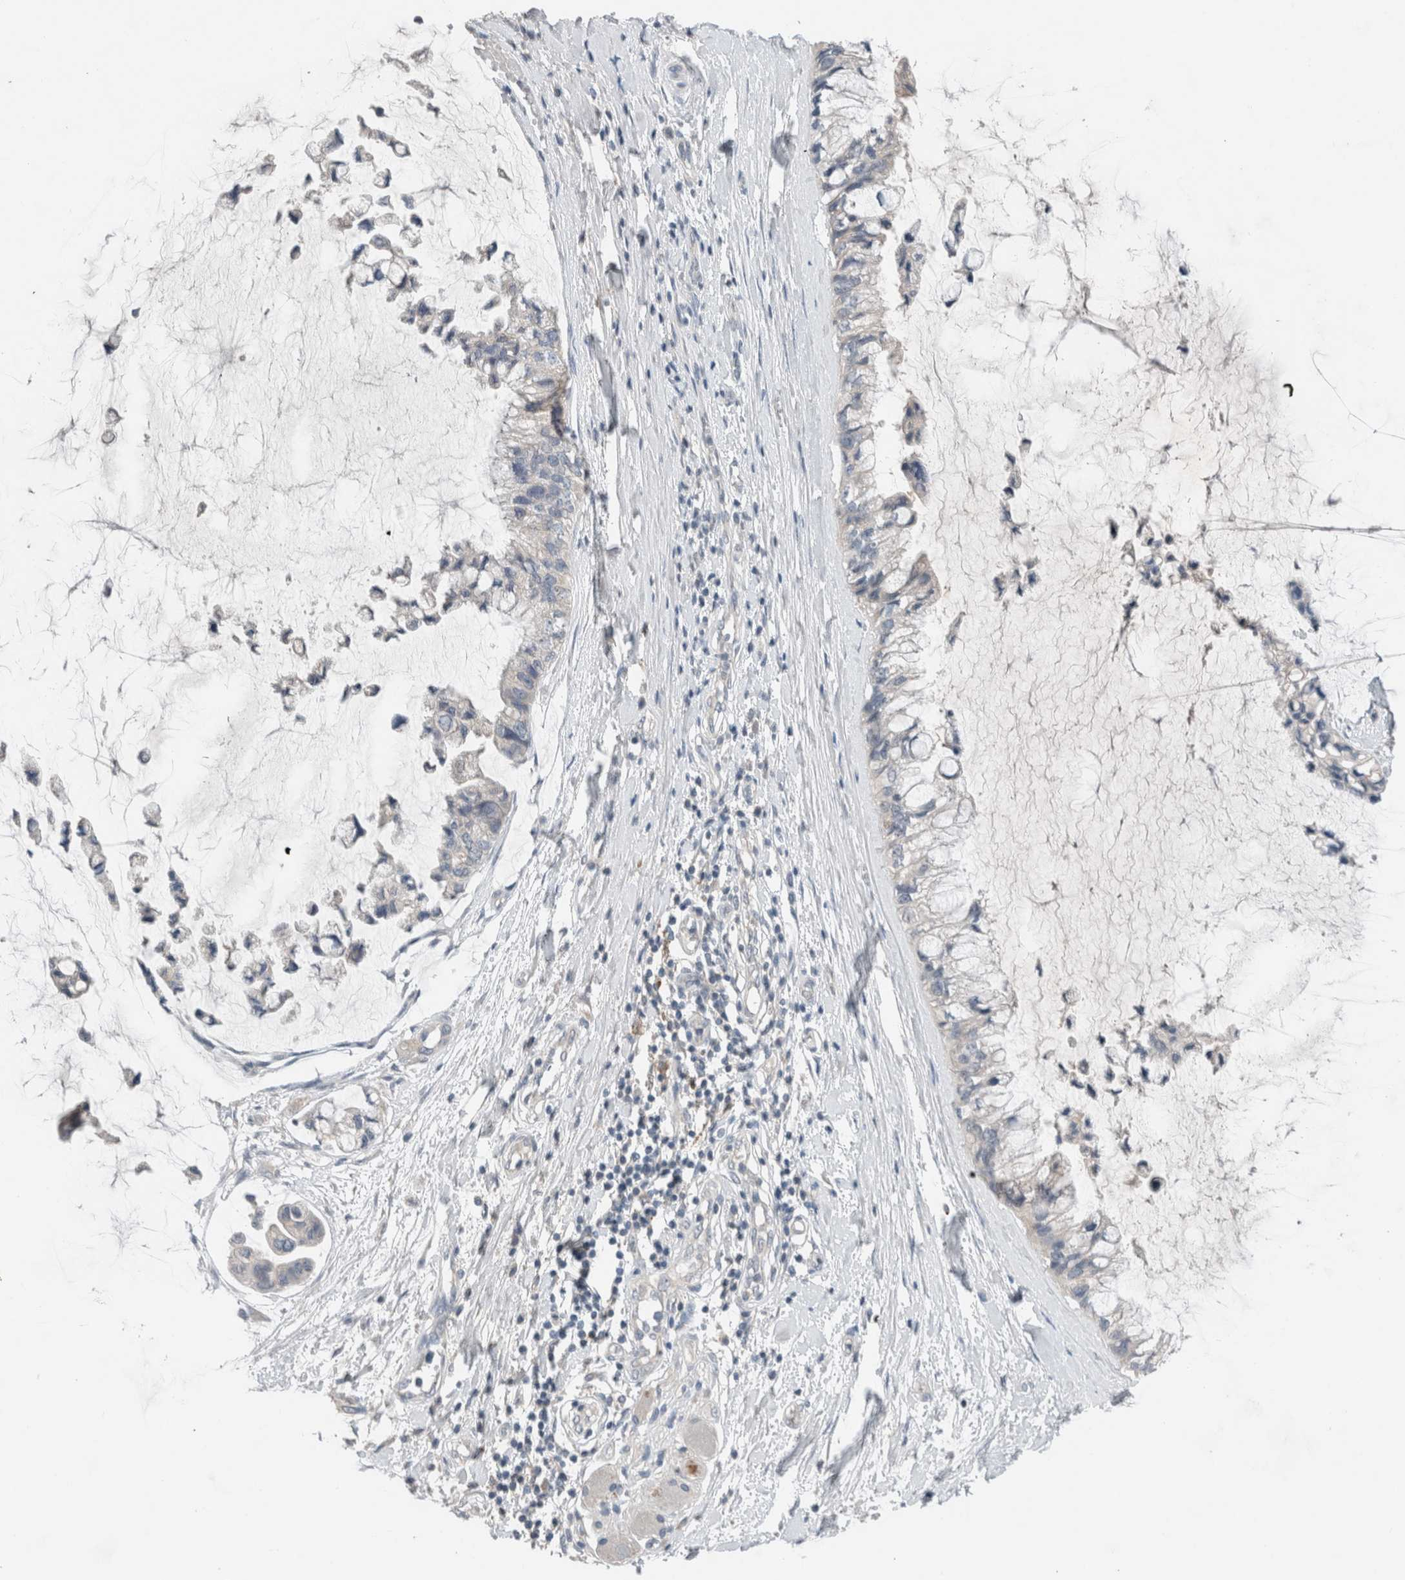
{"staining": {"intensity": "negative", "quantity": "none", "location": "none"}, "tissue": "ovarian cancer", "cell_type": "Tumor cells", "image_type": "cancer", "snomed": [{"axis": "morphology", "description": "Cystadenocarcinoma, mucinous, NOS"}, {"axis": "topography", "description": "Ovary"}], "caption": "Immunohistochemistry photomicrograph of neoplastic tissue: human ovarian mucinous cystadenocarcinoma stained with DAB (3,3'-diaminobenzidine) displays no significant protein positivity in tumor cells. Nuclei are stained in blue.", "gene": "UGCG", "patient": {"sex": "female", "age": 39}}